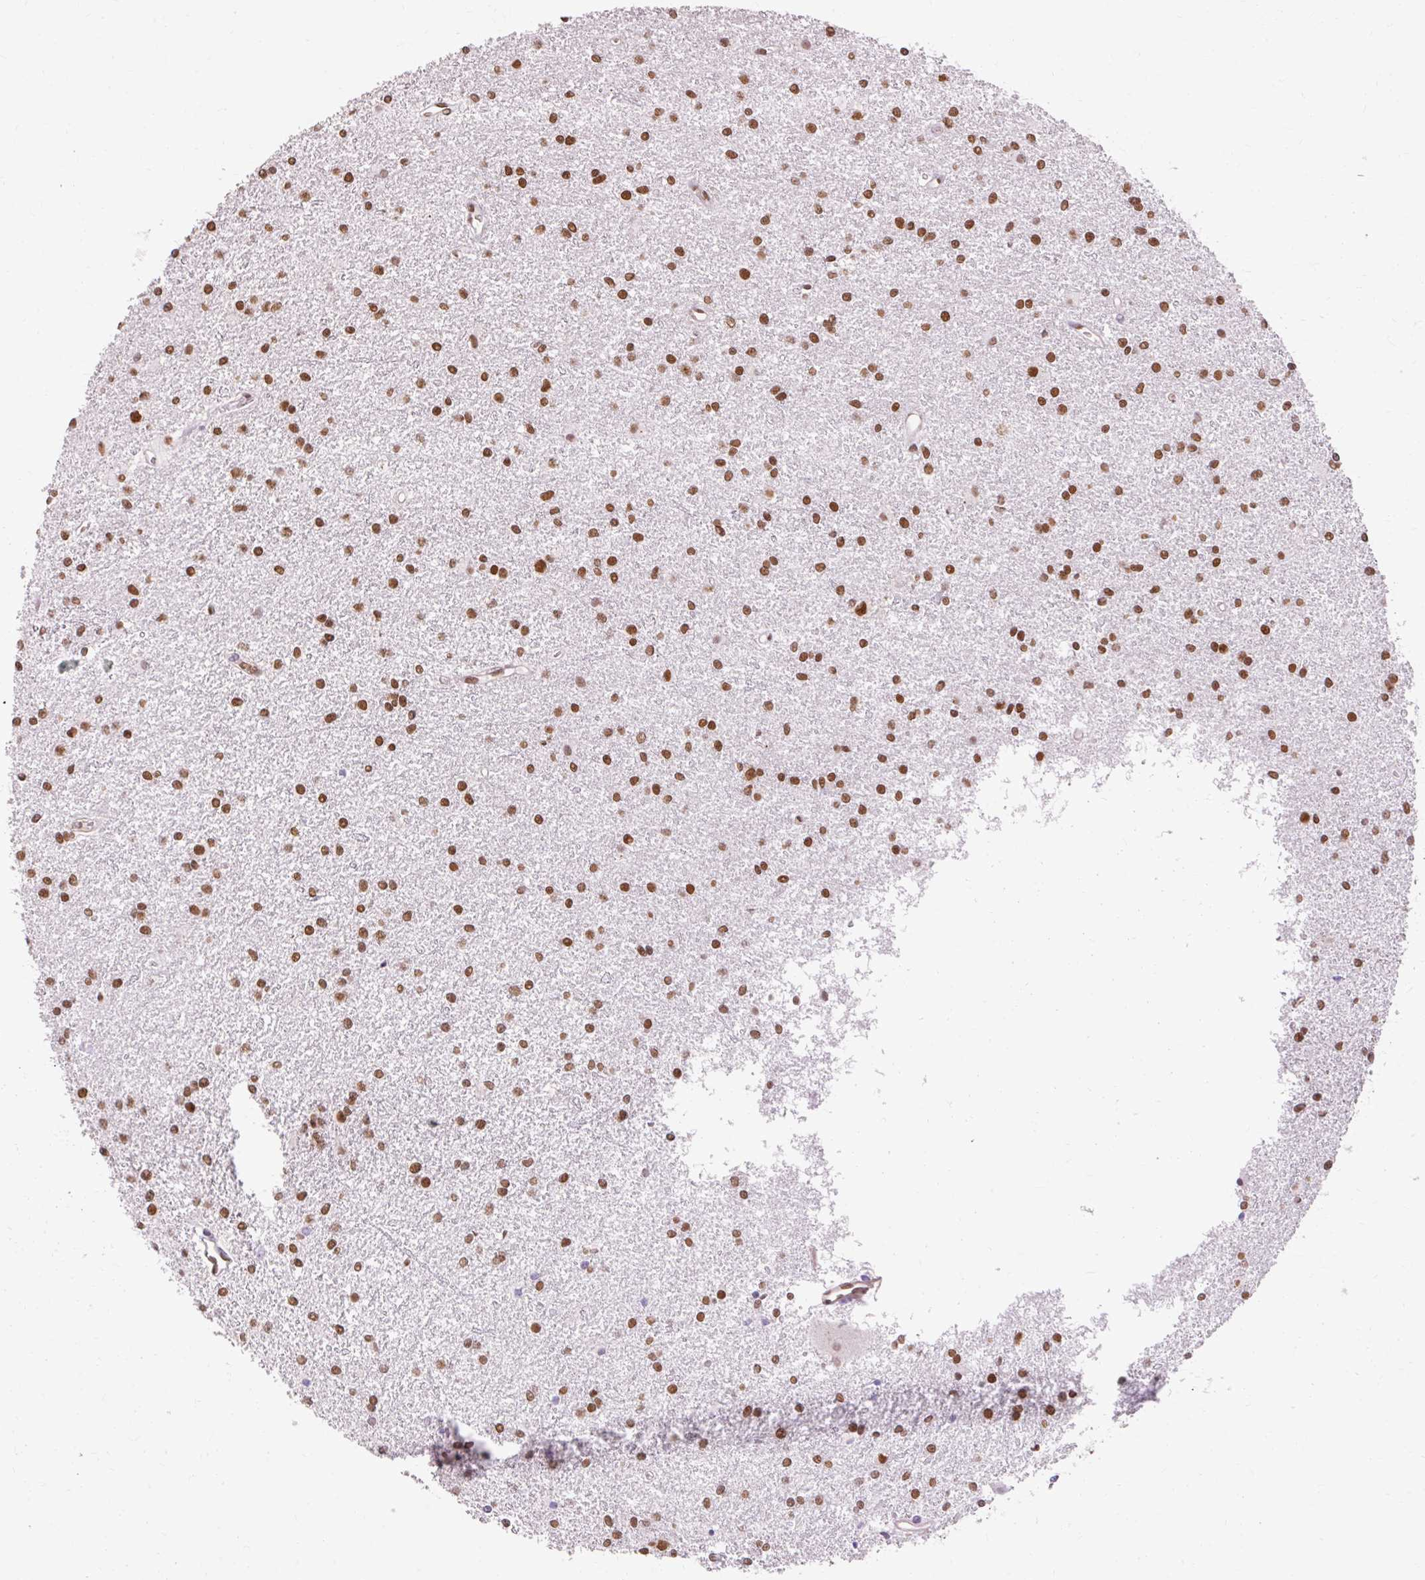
{"staining": {"intensity": "moderate", "quantity": ">75%", "location": "nuclear"}, "tissue": "glioma", "cell_type": "Tumor cells", "image_type": "cancer", "snomed": [{"axis": "morphology", "description": "Glioma, malignant, High grade"}, {"axis": "topography", "description": "Brain"}], "caption": "A brown stain shows moderate nuclear staining of a protein in human malignant glioma (high-grade) tumor cells.", "gene": "NPIPB12", "patient": {"sex": "female", "age": 50}}